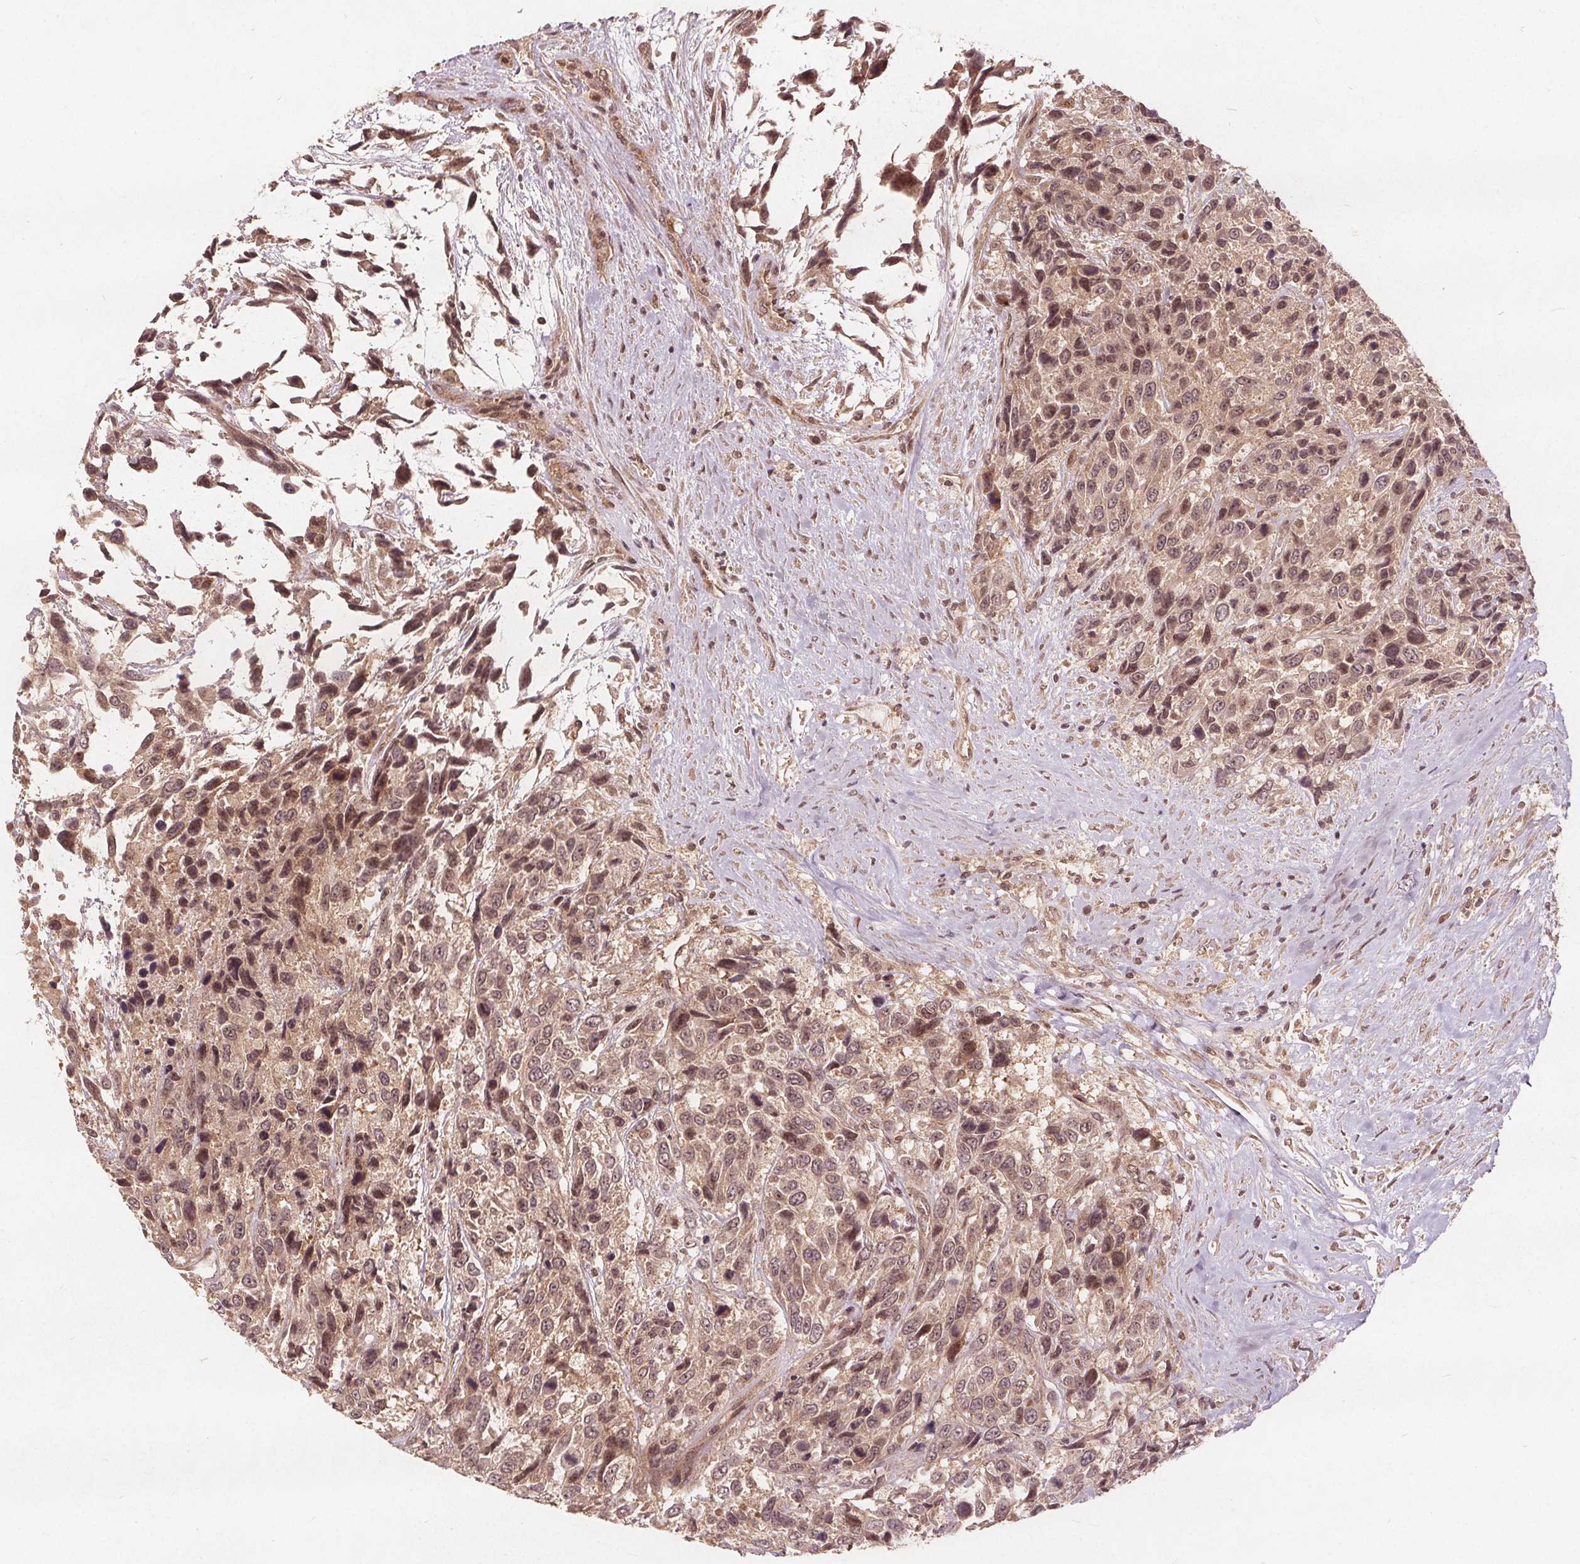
{"staining": {"intensity": "weak", "quantity": ">75%", "location": "cytoplasmic/membranous,nuclear"}, "tissue": "urothelial cancer", "cell_type": "Tumor cells", "image_type": "cancer", "snomed": [{"axis": "morphology", "description": "Urothelial carcinoma, High grade"}, {"axis": "topography", "description": "Urinary bladder"}], "caption": "Immunohistochemical staining of urothelial cancer displays weak cytoplasmic/membranous and nuclear protein staining in approximately >75% of tumor cells.", "gene": "PPP1CB", "patient": {"sex": "female", "age": 70}}